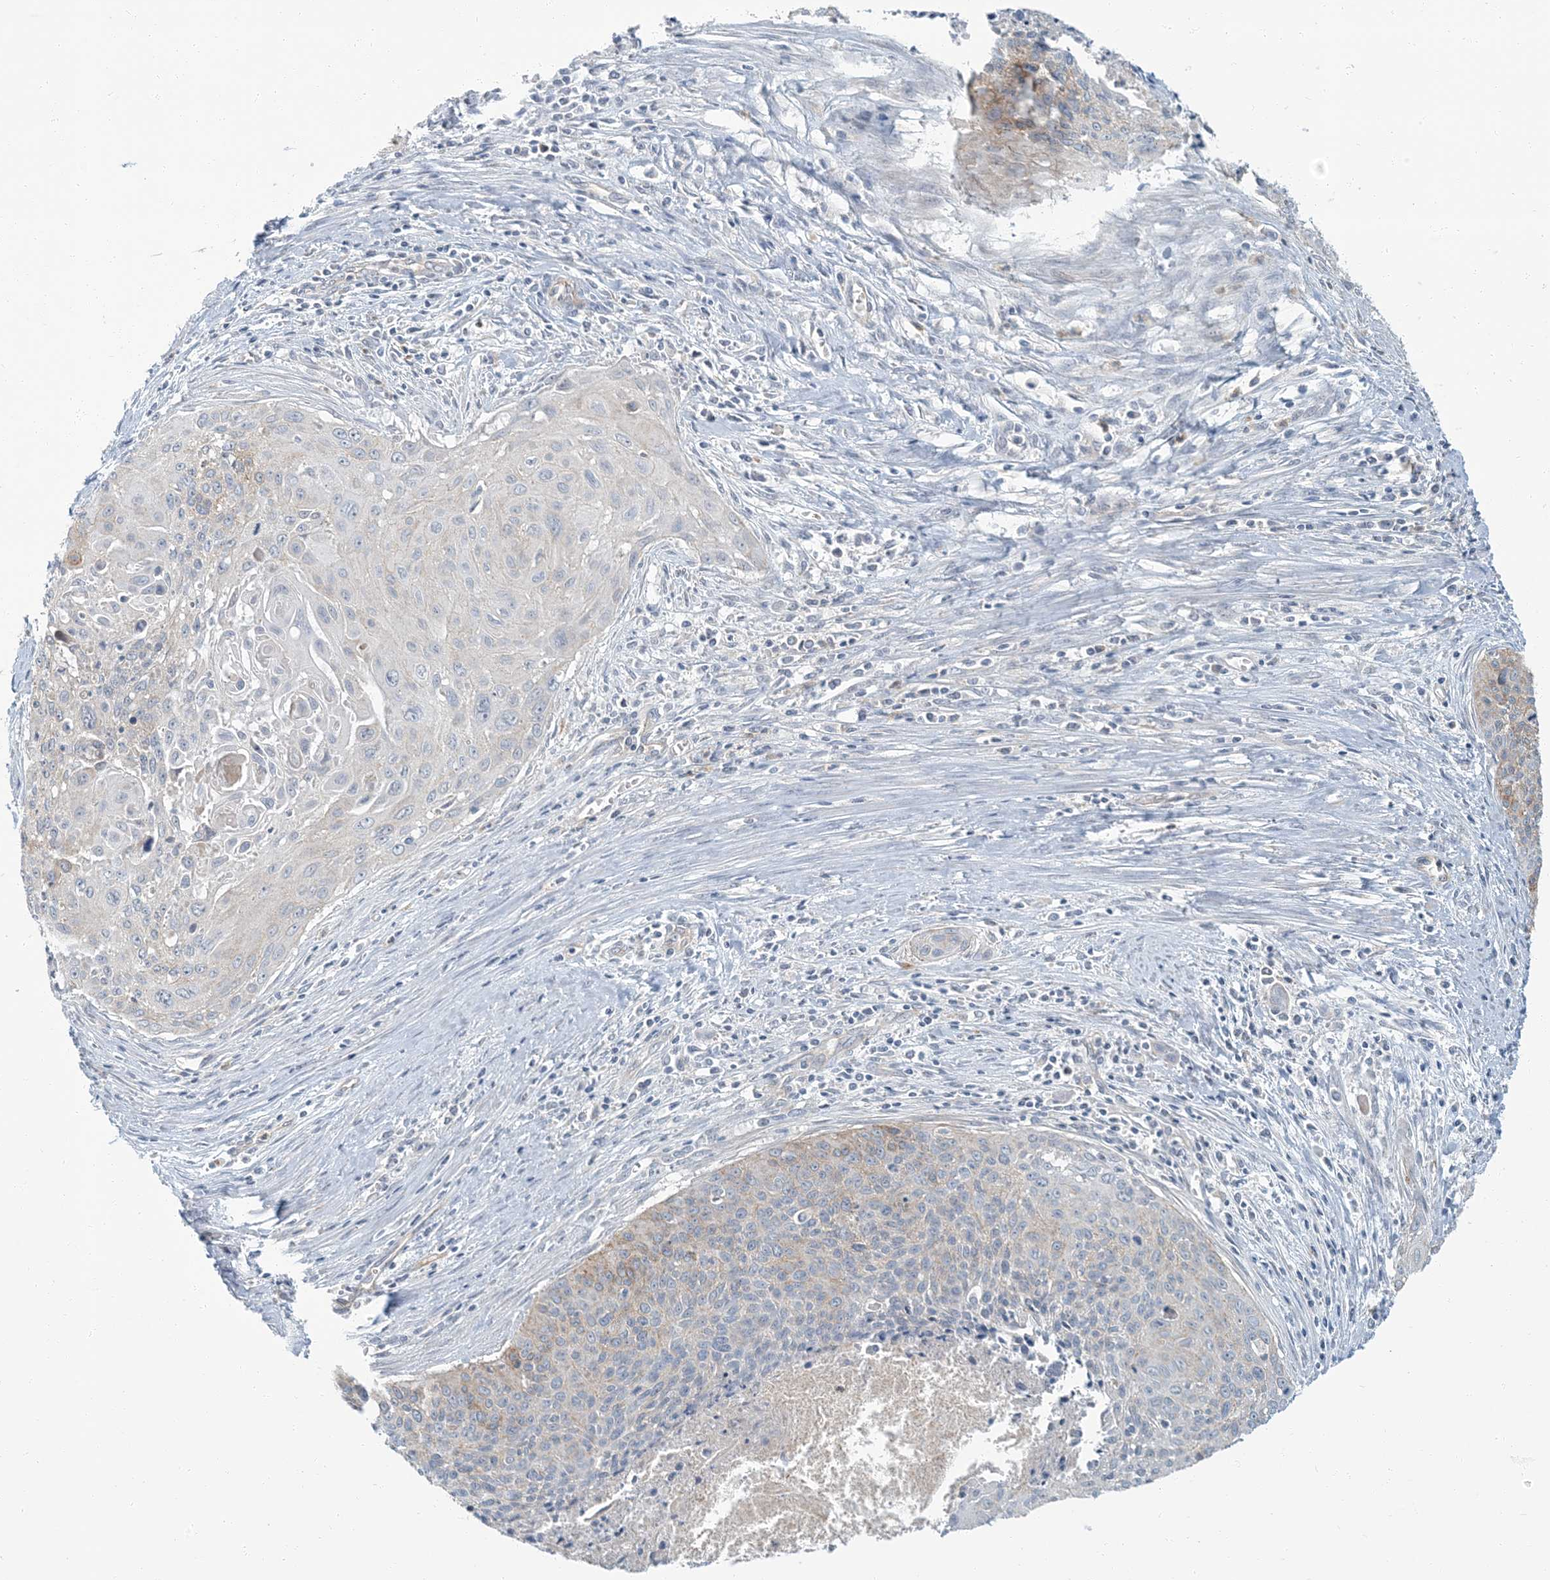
{"staining": {"intensity": "negative", "quantity": "none", "location": "none"}, "tissue": "cervical cancer", "cell_type": "Tumor cells", "image_type": "cancer", "snomed": [{"axis": "morphology", "description": "Squamous cell carcinoma, NOS"}, {"axis": "topography", "description": "Cervix"}], "caption": "IHC micrograph of human cervical squamous cell carcinoma stained for a protein (brown), which displays no staining in tumor cells.", "gene": "EPHA4", "patient": {"sex": "female", "age": 55}}